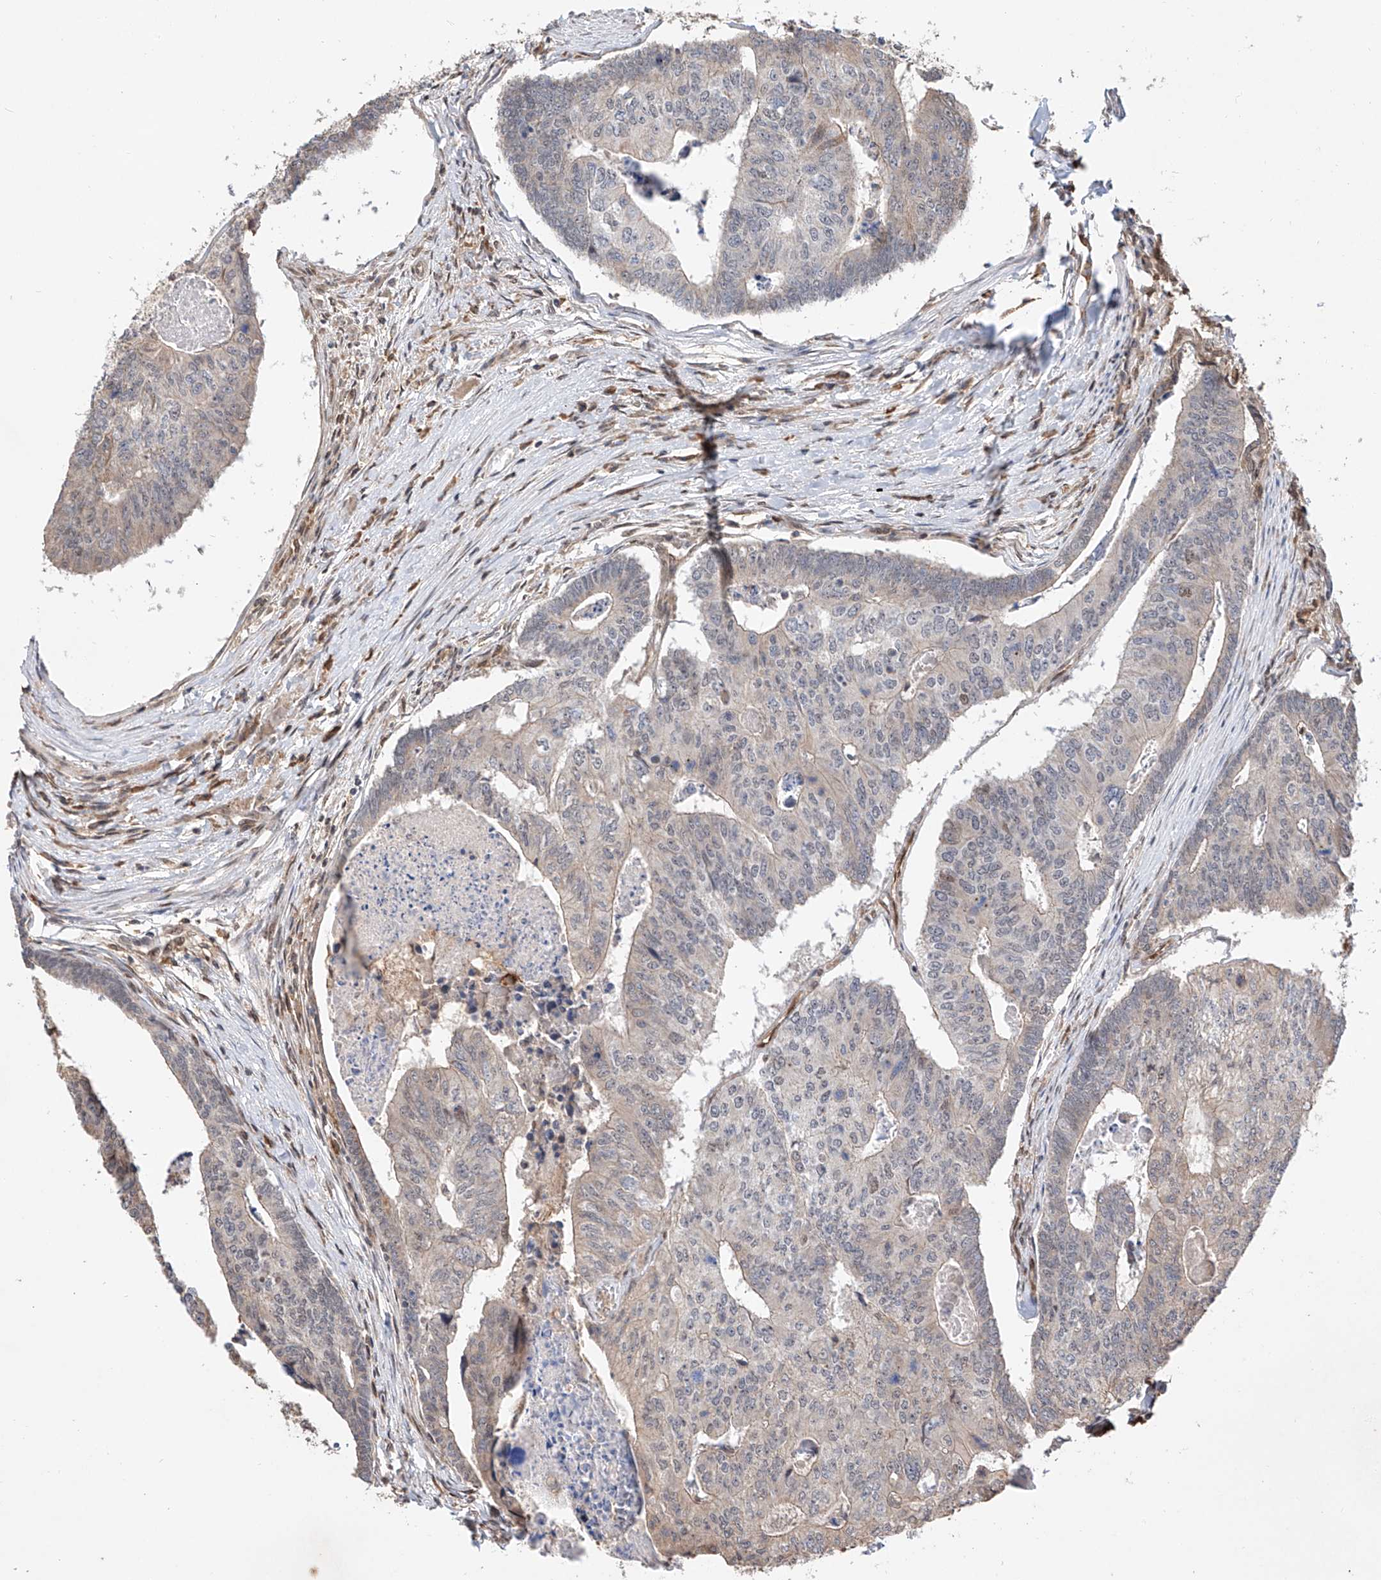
{"staining": {"intensity": "negative", "quantity": "none", "location": "none"}, "tissue": "colorectal cancer", "cell_type": "Tumor cells", "image_type": "cancer", "snomed": [{"axis": "morphology", "description": "Adenocarcinoma, NOS"}, {"axis": "topography", "description": "Colon"}], "caption": "The image demonstrates no staining of tumor cells in colorectal cancer (adenocarcinoma).", "gene": "RILPL2", "patient": {"sex": "female", "age": 67}}